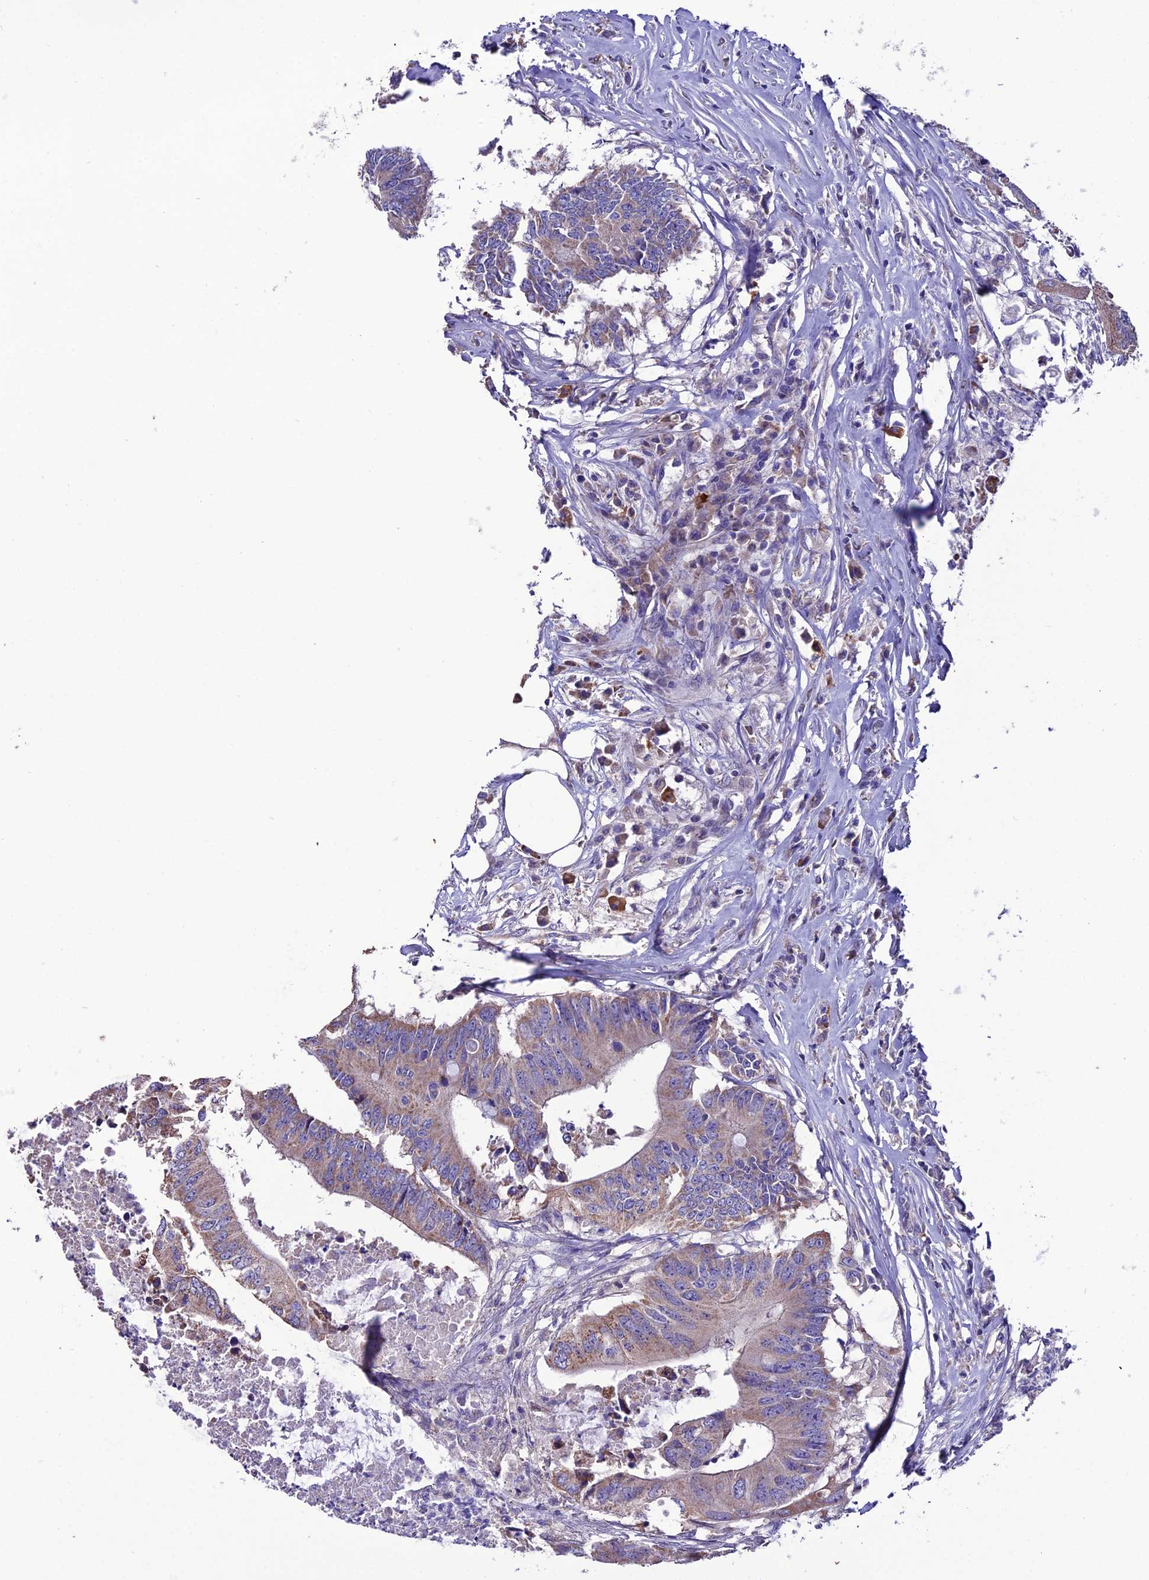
{"staining": {"intensity": "moderate", "quantity": "<25%", "location": "cytoplasmic/membranous"}, "tissue": "colorectal cancer", "cell_type": "Tumor cells", "image_type": "cancer", "snomed": [{"axis": "morphology", "description": "Adenocarcinoma, NOS"}, {"axis": "topography", "description": "Colon"}], "caption": "Immunohistochemistry (IHC) (DAB) staining of colorectal adenocarcinoma shows moderate cytoplasmic/membranous protein positivity in approximately <25% of tumor cells.", "gene": "HOGA1", "patient": {"sex": "male", "age": 71}}